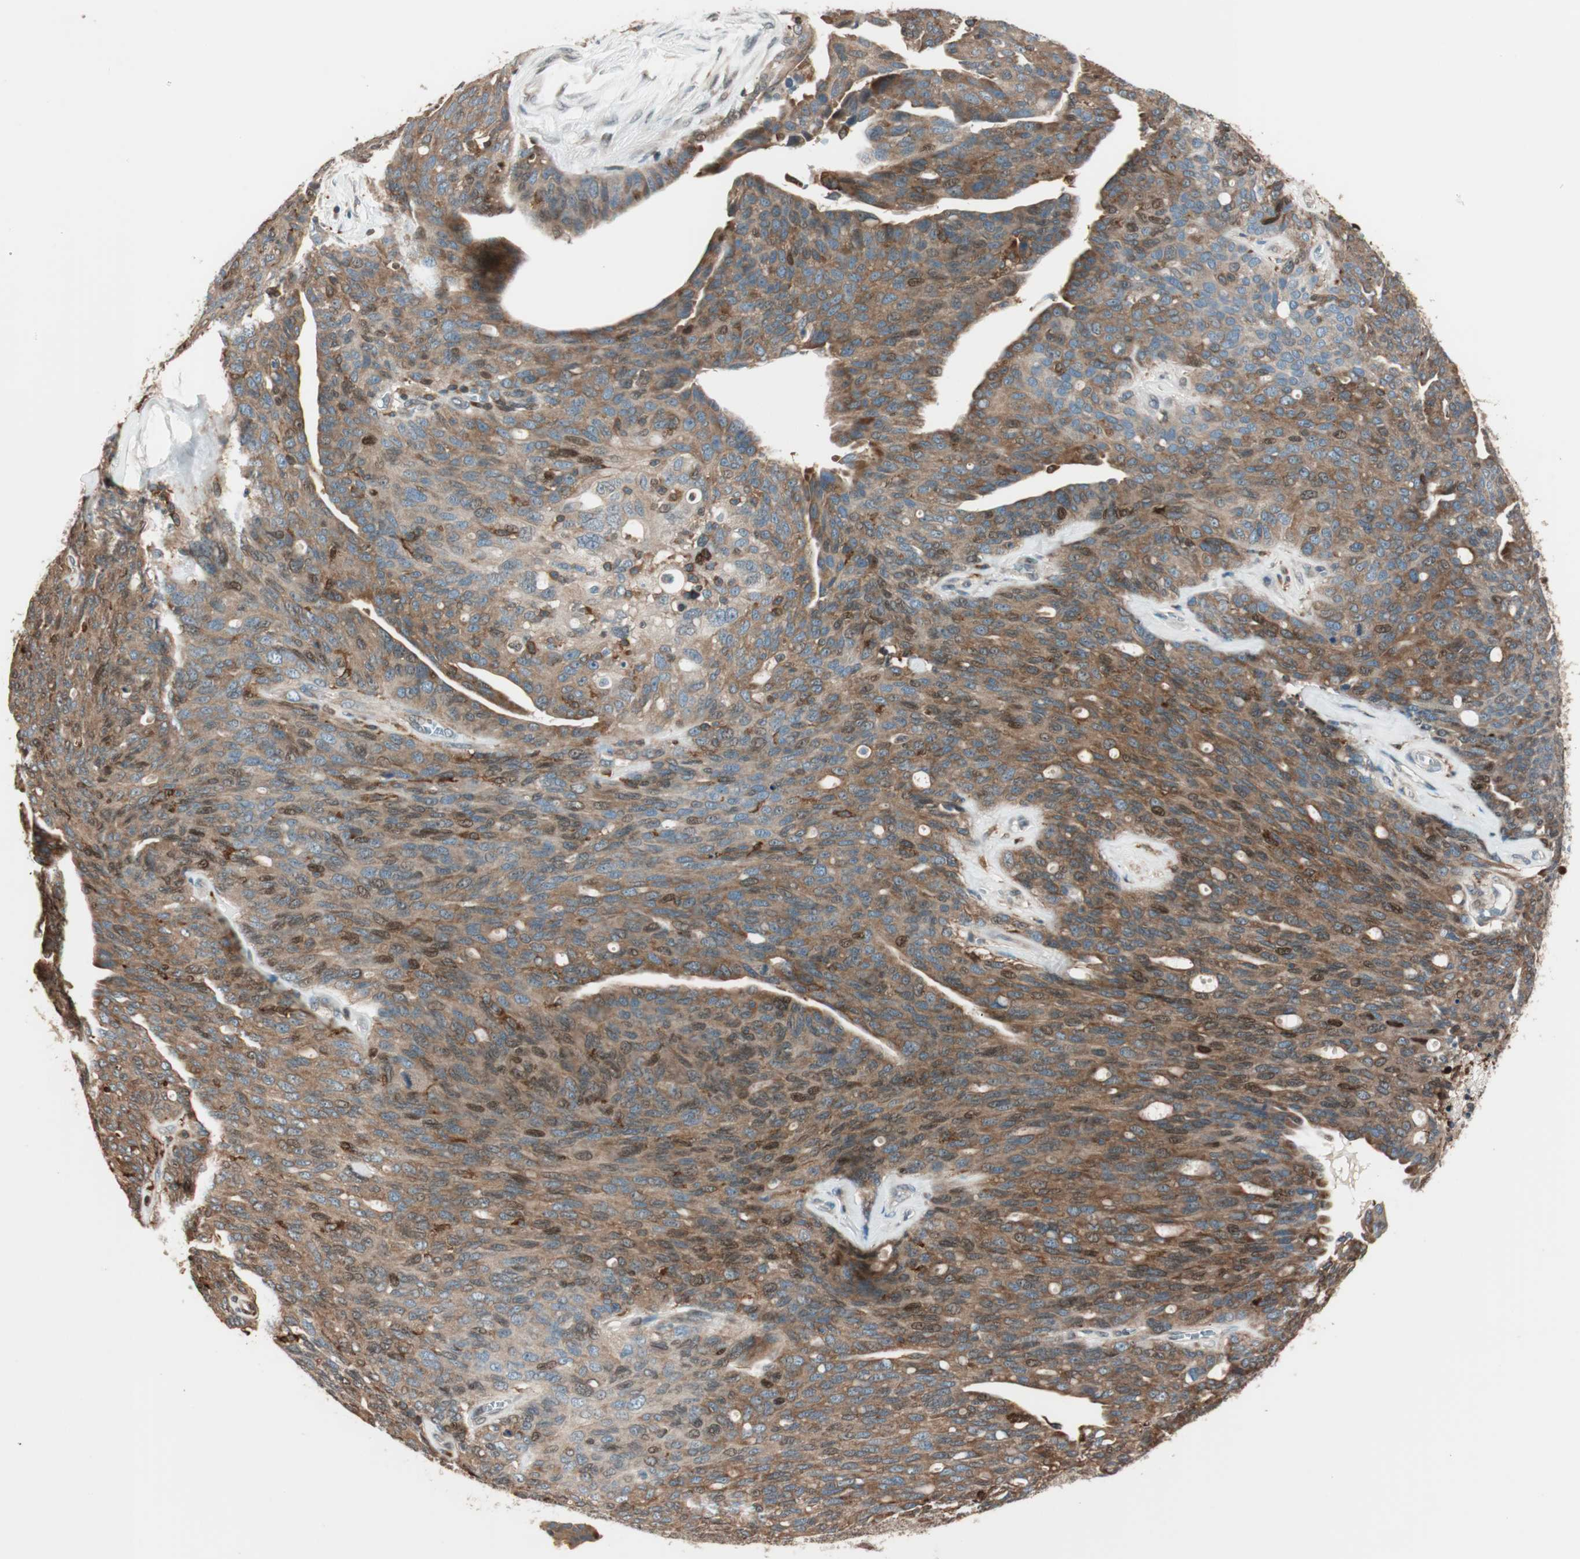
{"staining": {"intensity": "moderate", "quantity": ">75%", "location": "cytoplasmic/membranous,nuclear"}, "tissue": "ovarian cancer", "cell_type": "Tumor cells", "image_type": "cancer", "snomed": [{"axis": "morphology", "description": "Carcinoma, endometroid"}, {"axis": "topography", "description": "Ovary"}], "caption": "Immunohistochemistry (IHC) (DAB (3,3'-diaminobenzidine)) staining of human ovarian cancer demonstrates moderate cytoplasmic/membranous and nuclear protein staining in approximately >75% of tumor cells.", "gene": "BIN1", "patient": {"sex": "female", "age": 60}}